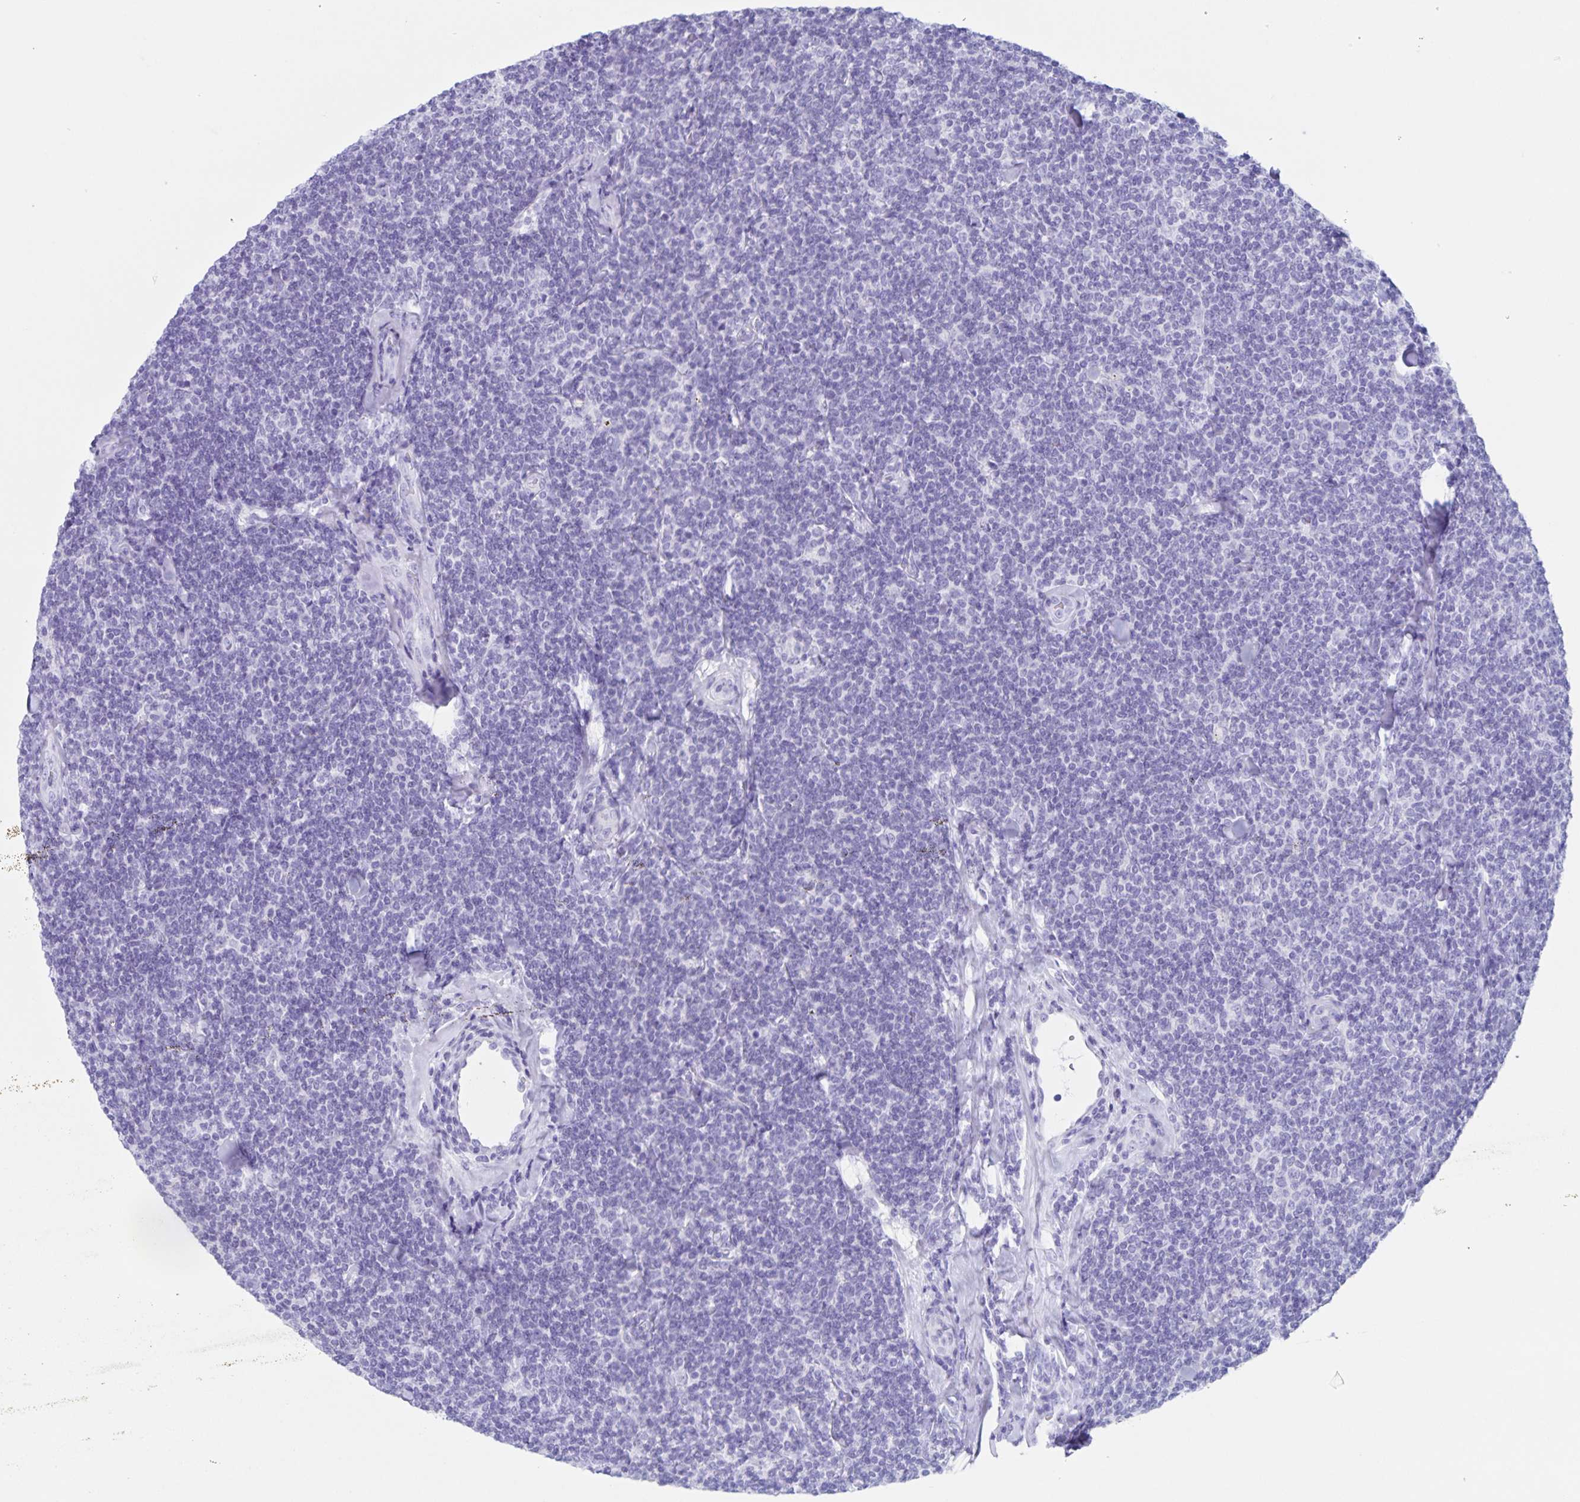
{"staining": {"intensity": "negative", "quantity": "none", "location": "none"}, "tissue": "lymphoma", "cell_type": "Tumor cells", "image_type": "cancer", "snomed": [{"axis": "morphology", "description": "Malignant lymphoma, non-Hodgkin's type, Low grade"}, {"axis": "topography", "description": "Lymph node"}], "caption": "A micrograph of lymphoma stained for a protein shows no brown staining in tumor cells.", "gene": "C12orf56", "patient": {"sex": "female", "age": 56}}